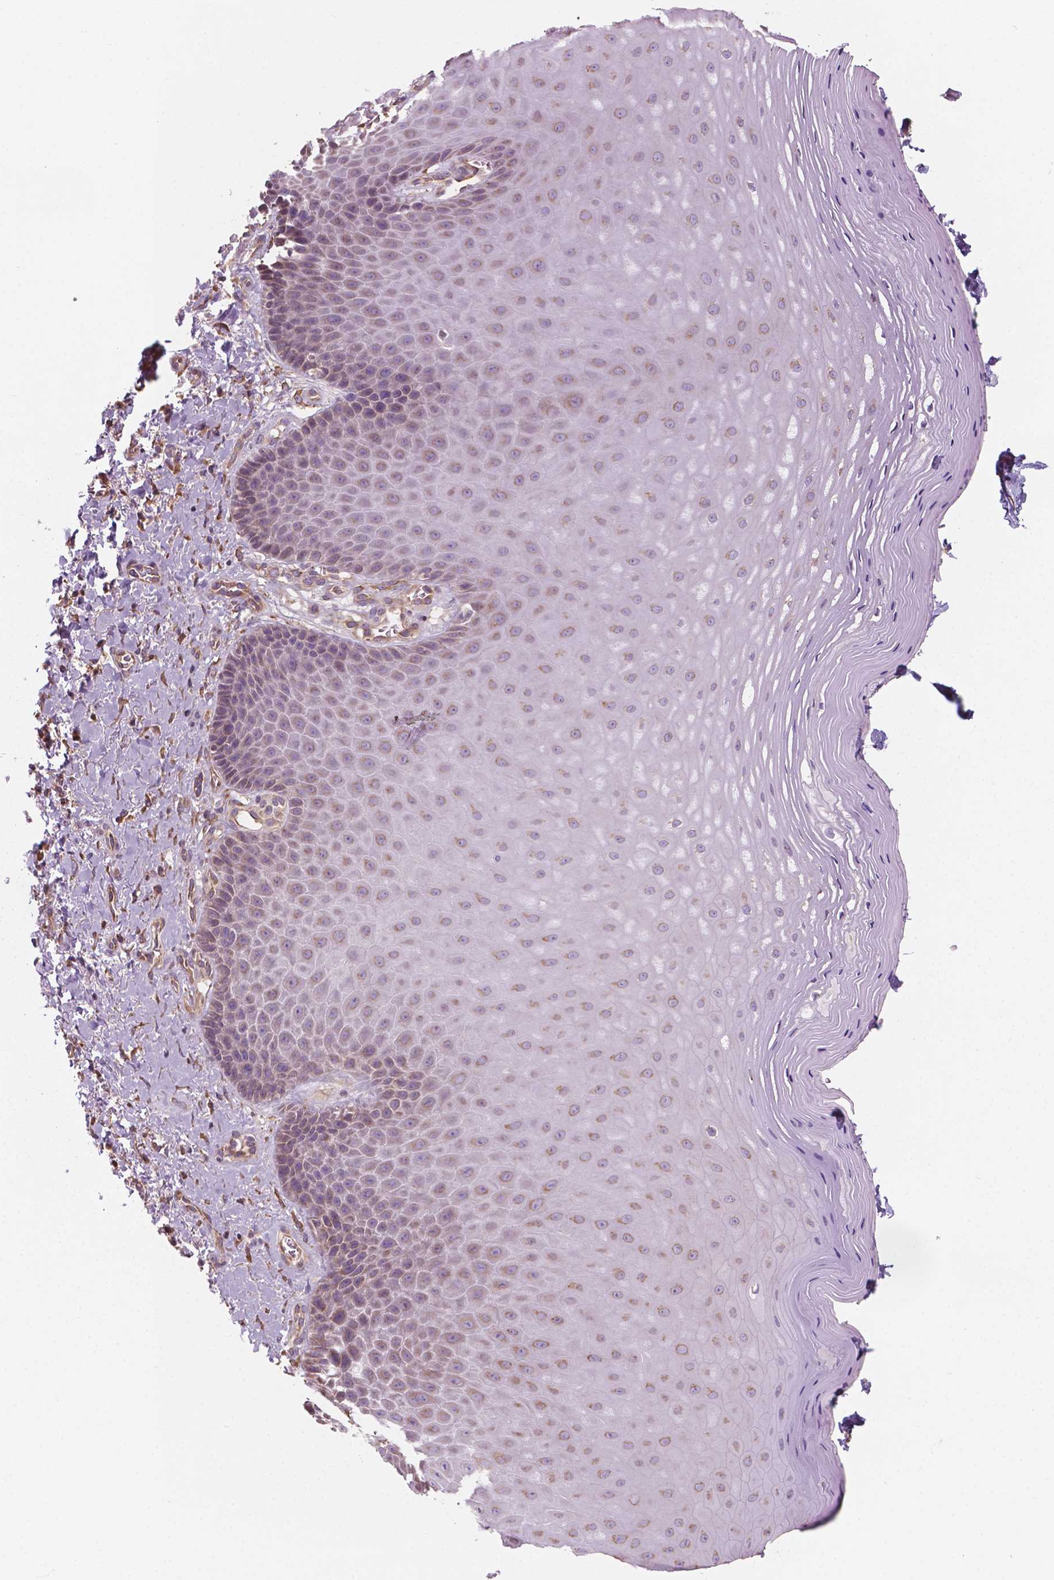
{"staining": {"intensity": "moderate", "quantity": "<25%", "location": "cytoplasmic/membranous"}, "tissue": "vagina", "cell_type": "Squamous epithelial cells", "image_type": "normal", "snomed": [{"axis": "morphology", "description": "Normal tissue, NOS"}, {"axis": "topography", "description": "Vagina"}], "caption": "Vagina stained with immunohistochemistry (IHC) exhibits moderate cytoplasmic/membranous positivity in about <25% of squamous epithelial cells.", "gene": "SURF4", "patient": {"sex": "female", "age": 83}}